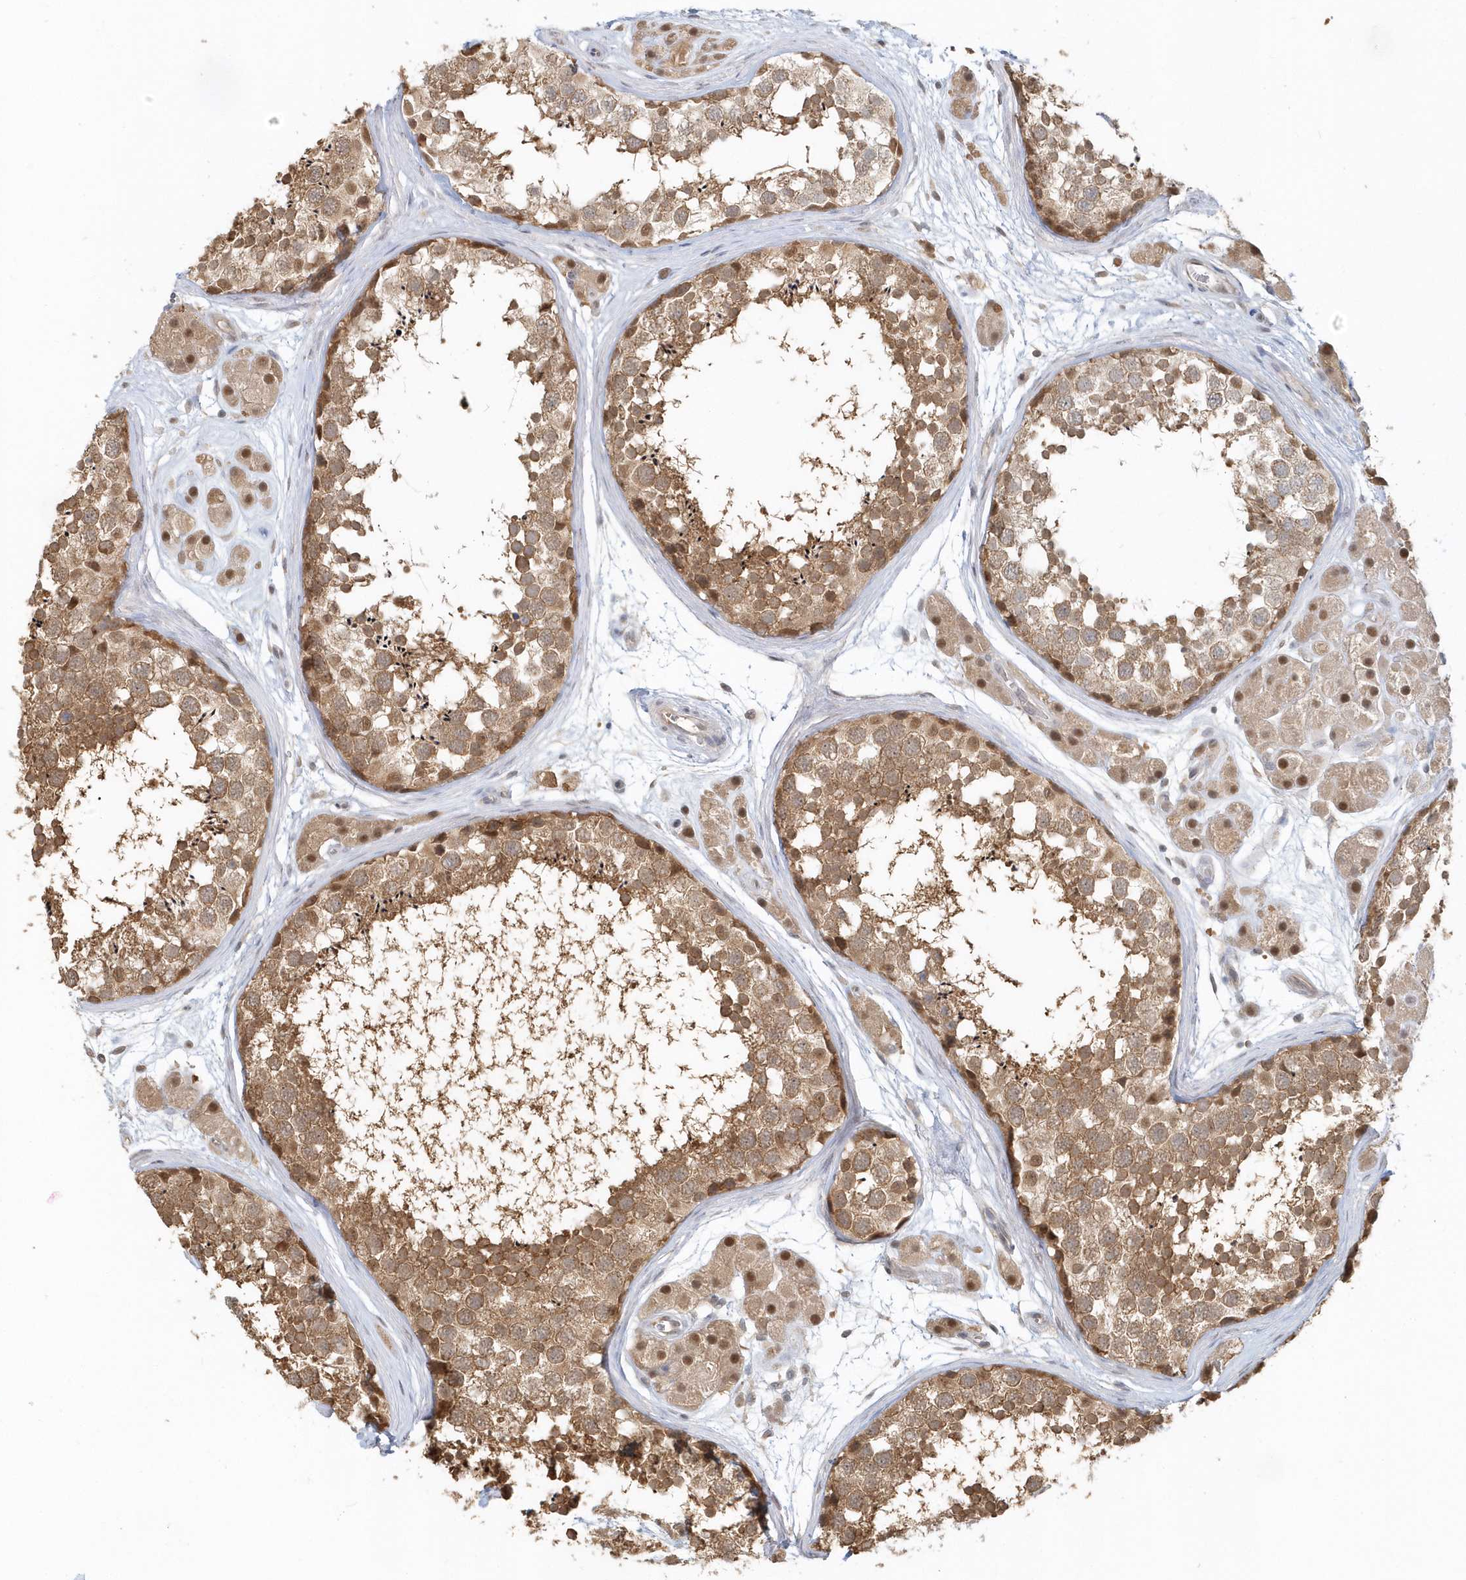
{"staining": {"intensity": "moderate", "quantity": ">75%", "location": "cytoplasmic/membranous,nuclear"}, "tissue": "testis", "cell_type": "Cells in seminiferous ducts", "image_type": "normal", "snomed": [{"axis": "morphology", "description": "Normal tissue, NOS"}, {"axis": "topography", "description": "Testis"}], "caption": "This histopathology image reveals benign testis stained with immunohistochemistry to label a protein in brown. The cytoplasmic/membranous,nuclear of cells in seminiferous ducts show moderate positivity for the protein. Nuclei are counter-stained blue.", "gene": "PSMD6", "patient": {"sex": "male", "age": 56}}